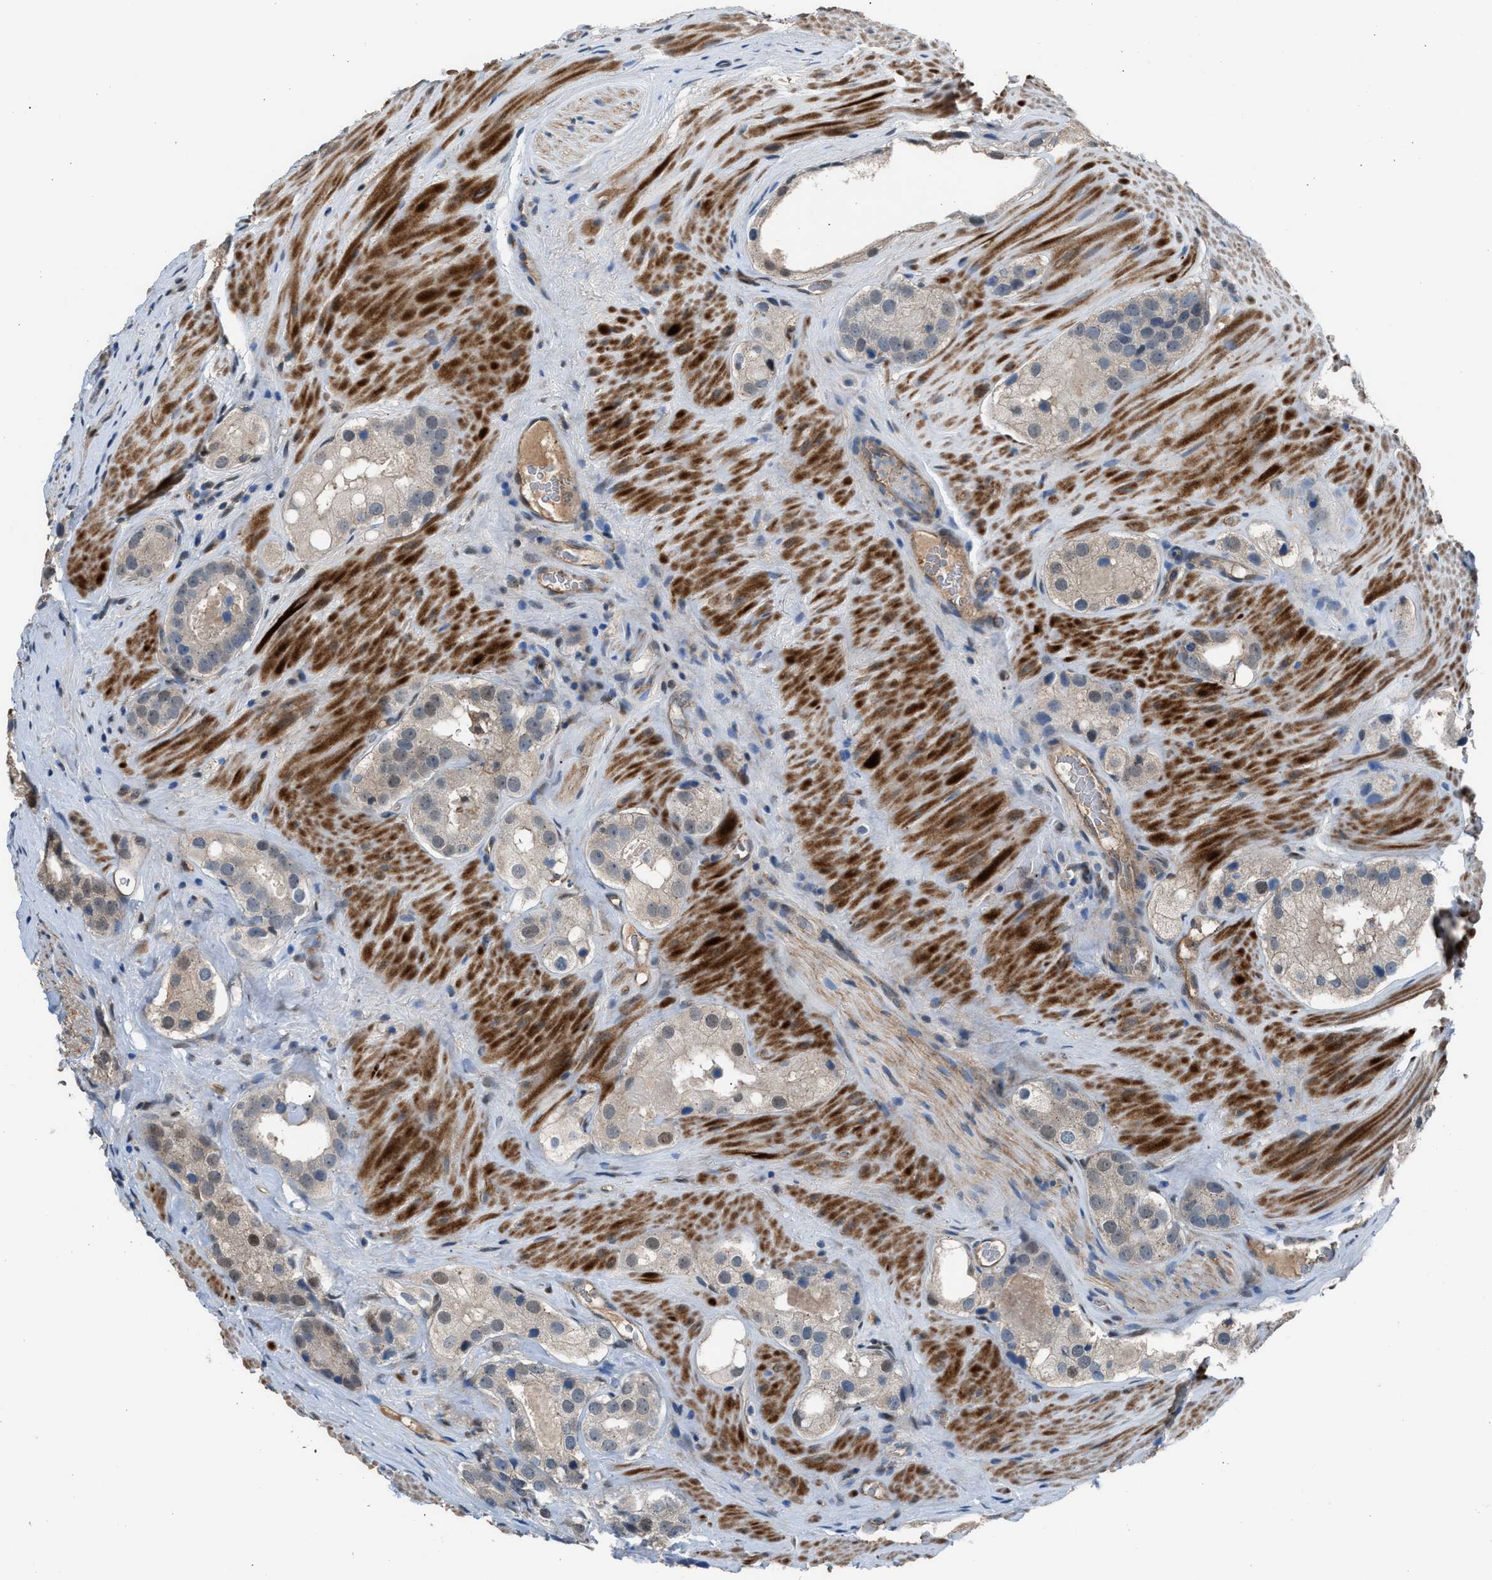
{"staining": {"intensity": "weak", "quantity": "25%-75%", "location": "cytoplasmic/membranous,nuclear"}, "tissue": "prostate cancer", "cell_type": "Tumor cells", "image_type": "cancer", "snomed": [{"axis": "morphology", "description": "Adenocarcinoma, High grade"}, {"axis": "topography", "description": "Prostate"}], "caption": "Human prostate cancer (adenocarcinoma (high-grade)) stained with a brown dye exhibits weak cytoplasmic/membranous and nuclear positive staining in approximately 25%-75% of tumor cells.", "gene": "CRTC1", "patient": {"sex": "male", "age": 63}}